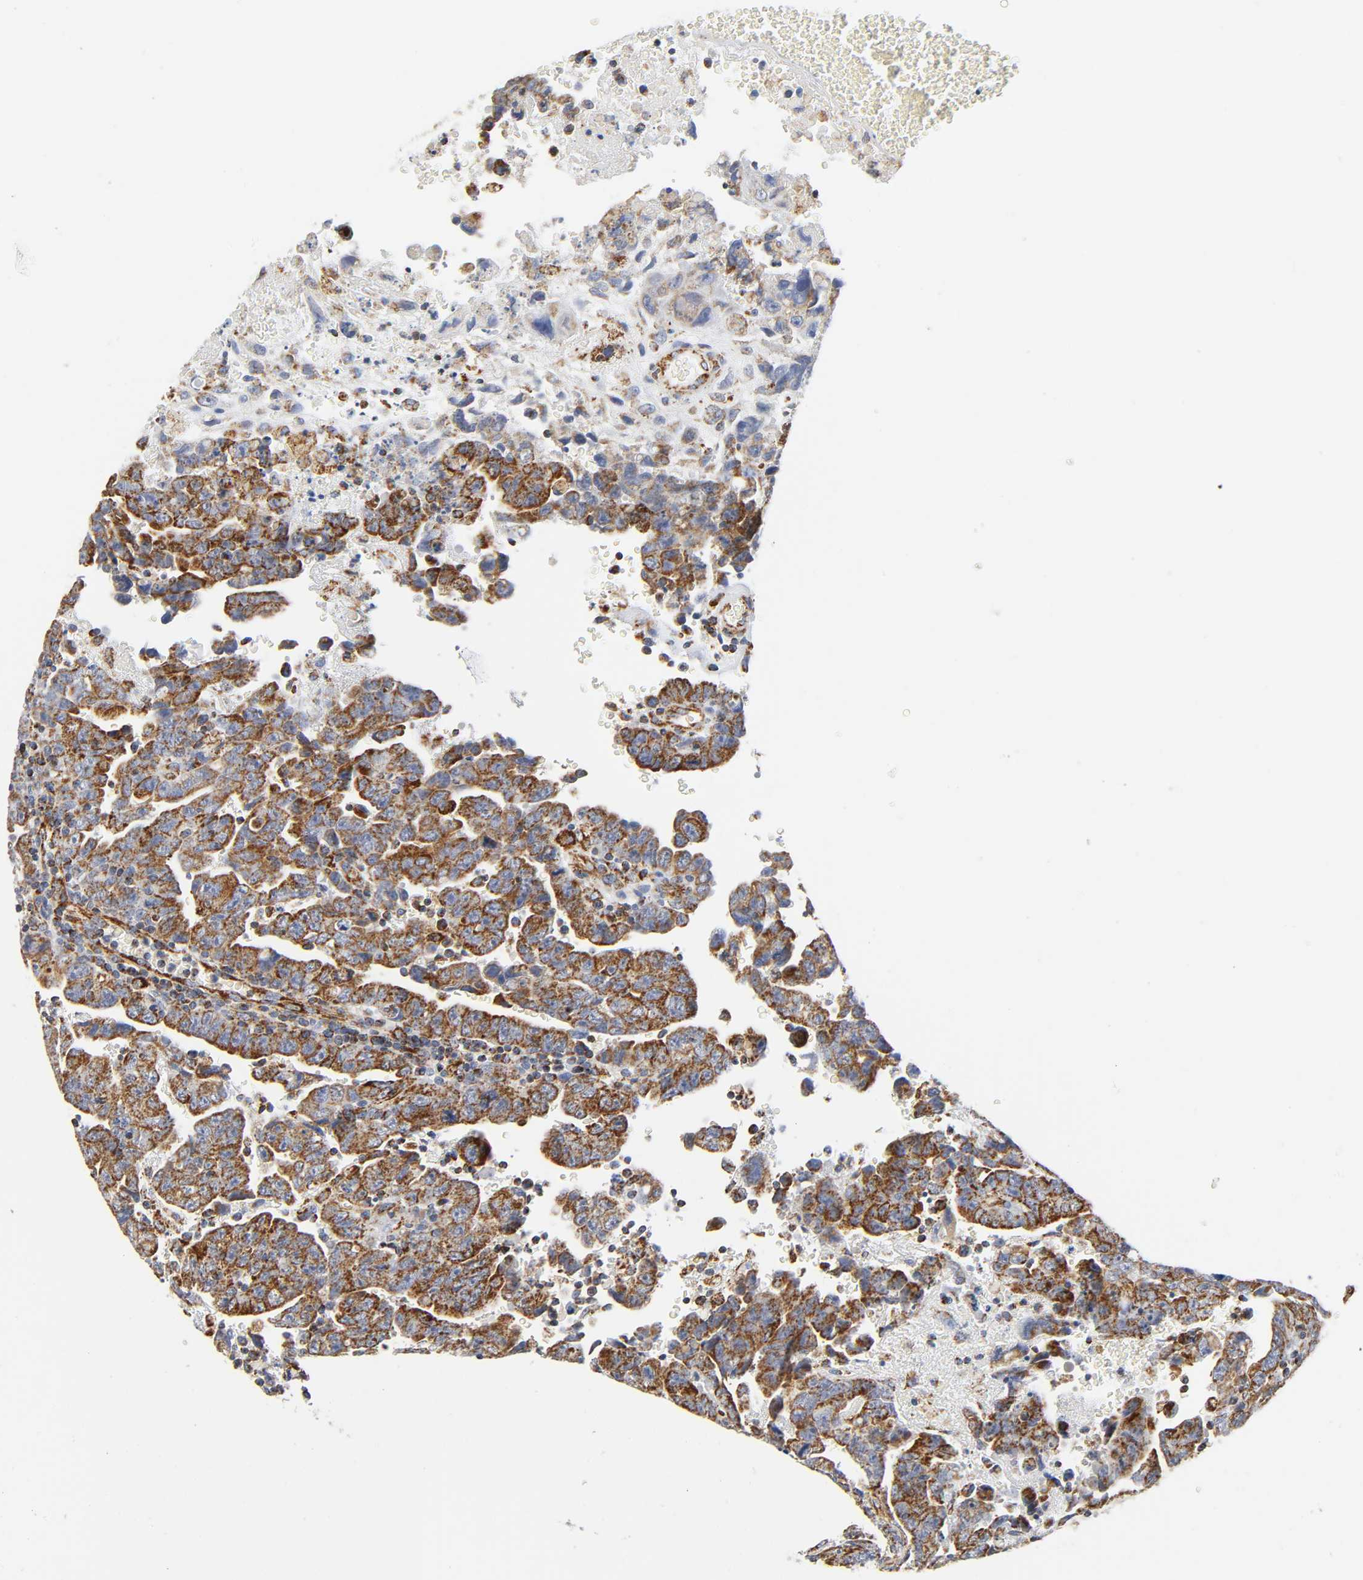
{"staining": {"intensity": "strong", "quantity": ">75%", "location": "cytoplasmic/membranous"}, "tissue": "testis cancer", "cell_type": "Tumor cells", "image_type": "cancer", "snomed": [{"axis": "morphology", "description": "Carcinoma, Embryonal, NOS"}, {"axis": "topography", "description": "Testis"}], "caption": "Immunohistochemical staining of human testis cancer demonstrates high levels of strong cytoplasmic/membranous staining in approximately >75% of tumor cells.", "gene": "BAK1", "patient": {"sex": "male", "age": 28}}